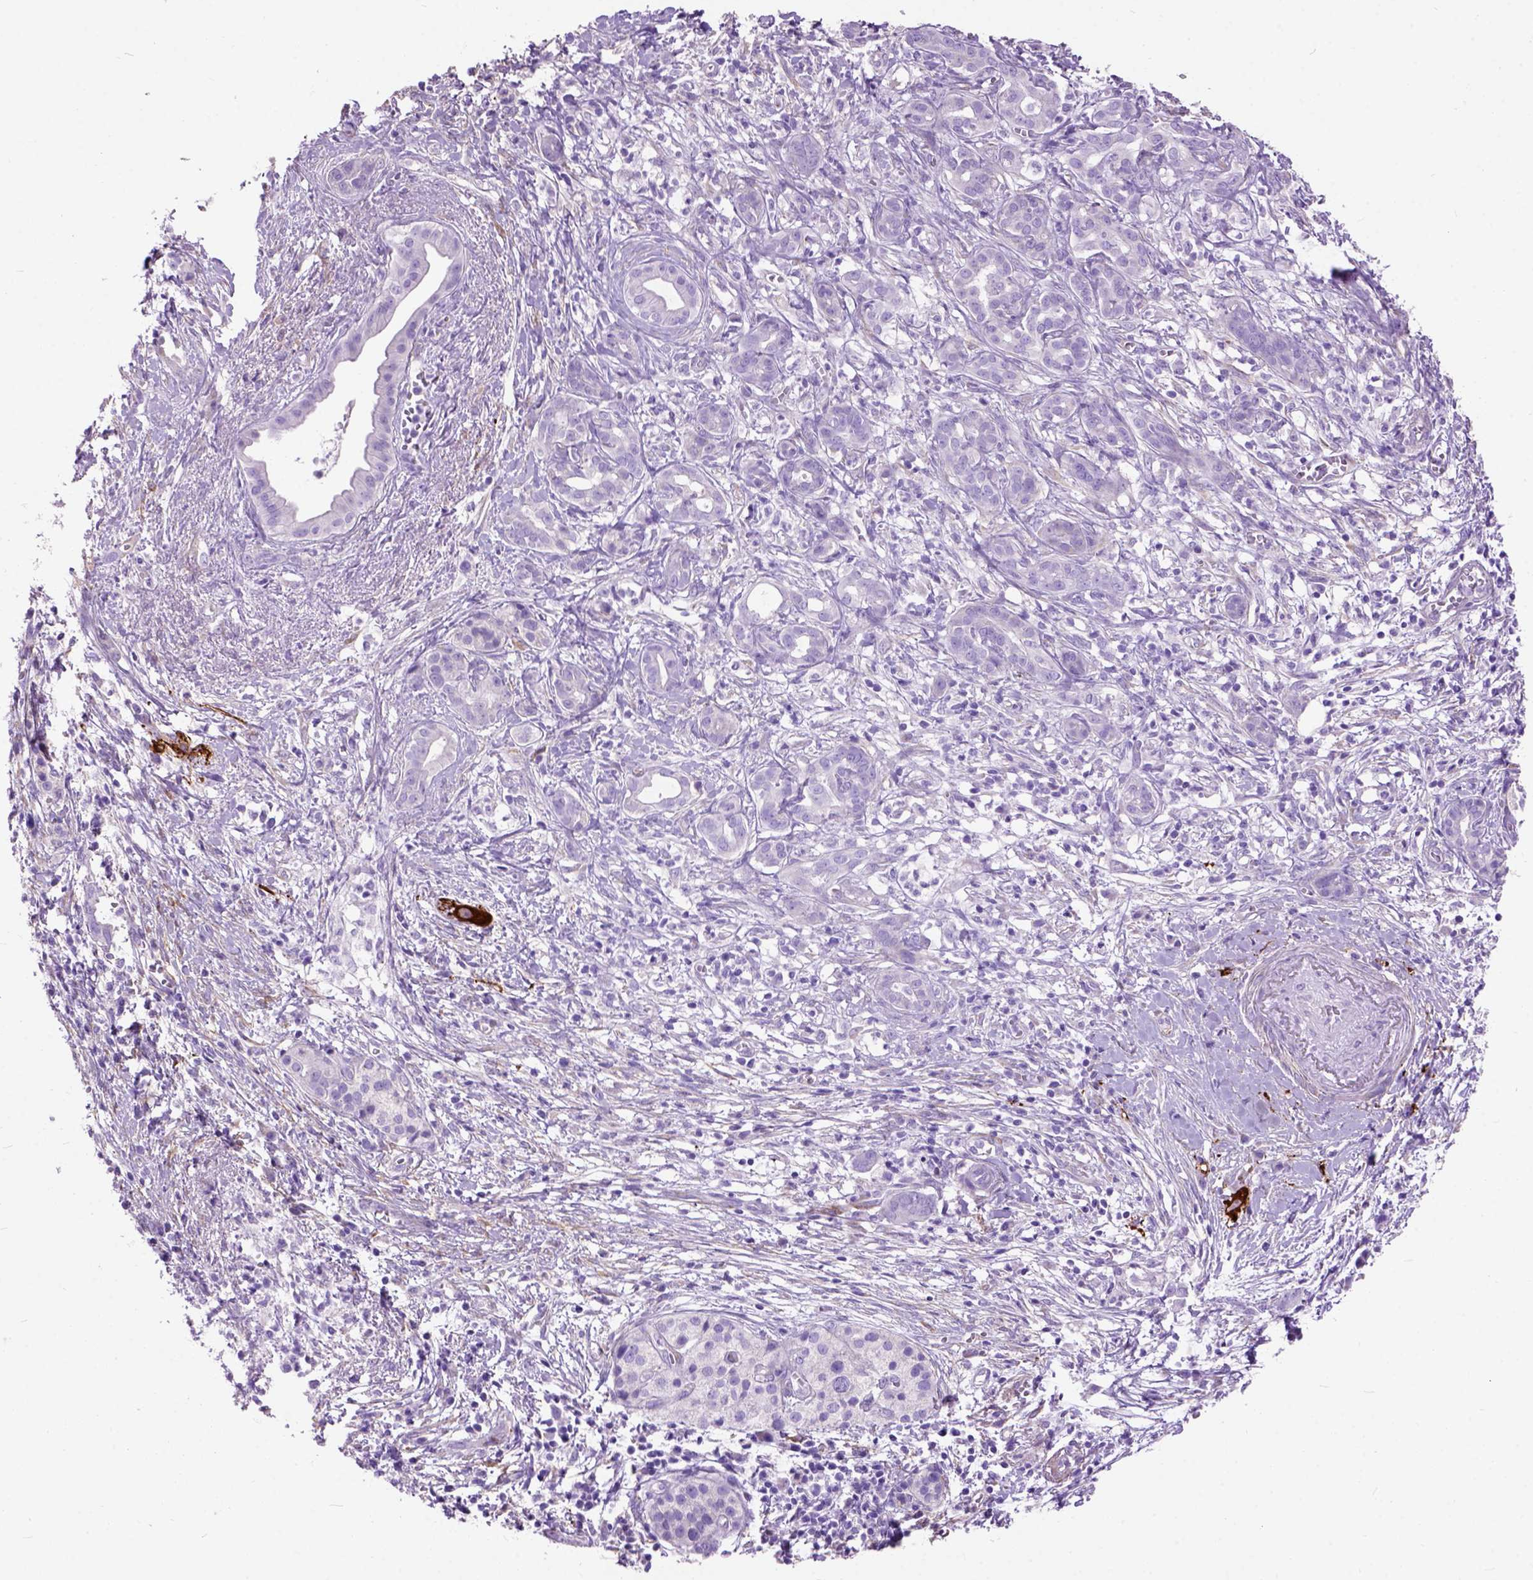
{"staining": {"intensity": "negative", "quantity": "none", "location": "none"}, "tissue": "pancreatic cancer", "cell_type": "Tumor cells", "image_type": "cancer", "snomed": [{"axis": "morphology", "description": "Adenocarcinoma, NOS"}, {"axis": "topography", "description": "Pancreas"}], "caption": "The immunohistochemistry (IHC) image has no significant staining in tumor cells of pancreatic adenocarcinoma tissue.", "gene": "MAPT", "patient": {"sex": "male", "age": 61}}